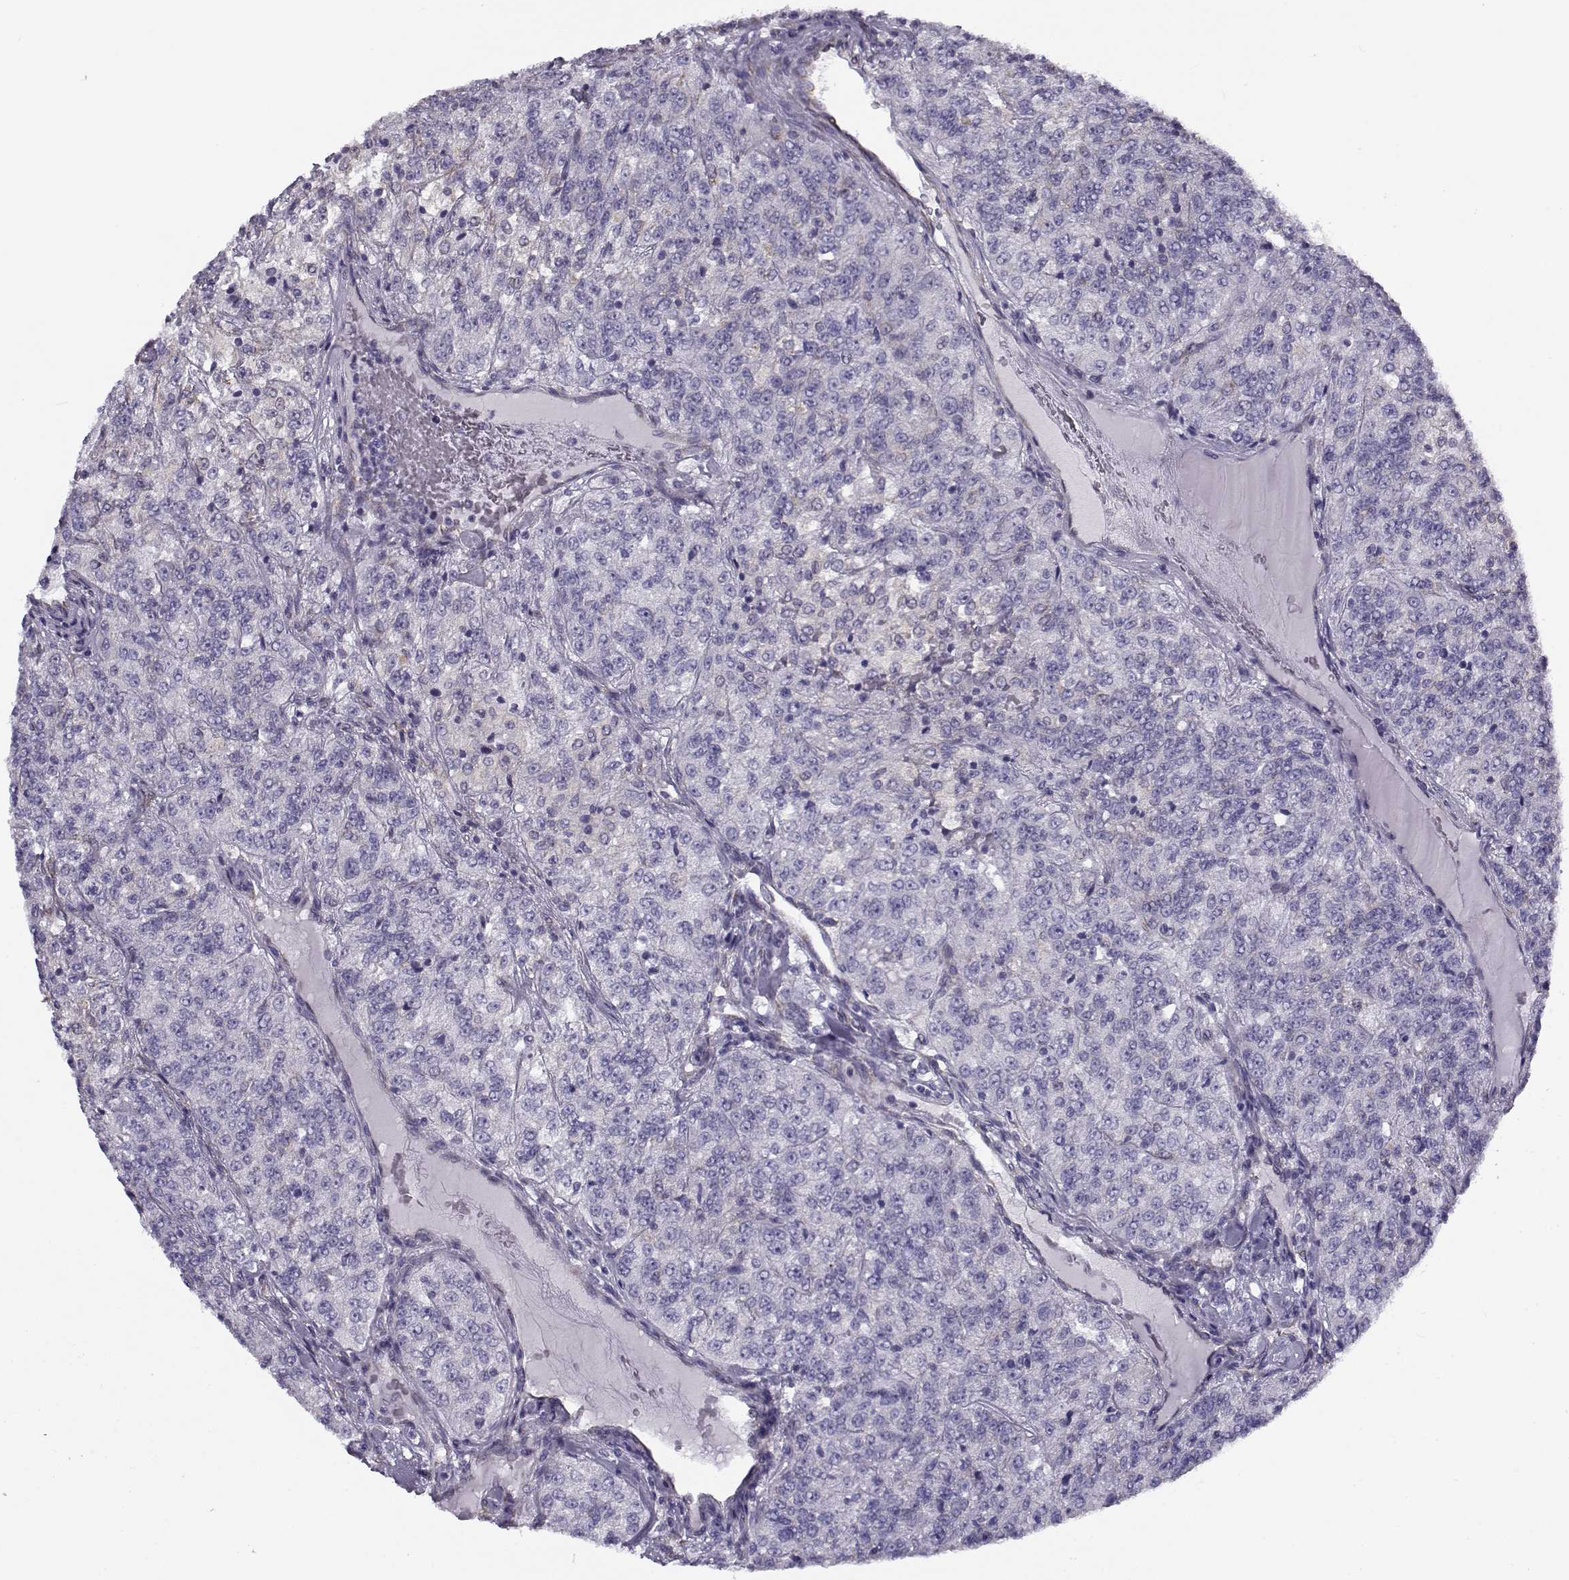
{"staining": {"intensity": "negative", "quantity": "none", "location": "none"}, "tissue": "renal cancer", "cell_type": "Tumor cells", "image_type": "cancer", "snomed": [{"axis": "morphology", "description": "Adenocarcinoma, NOS"}, {"axis": "topography", "description": "Kidney"}], "caption": "The immunohistochemistry (IHC) histopathology image has no significant positivity in tumor cells of adenocarcinoma (renal) tissue.", "gene": "BEND6", "patient": {"sex": "female", "age": 63}}